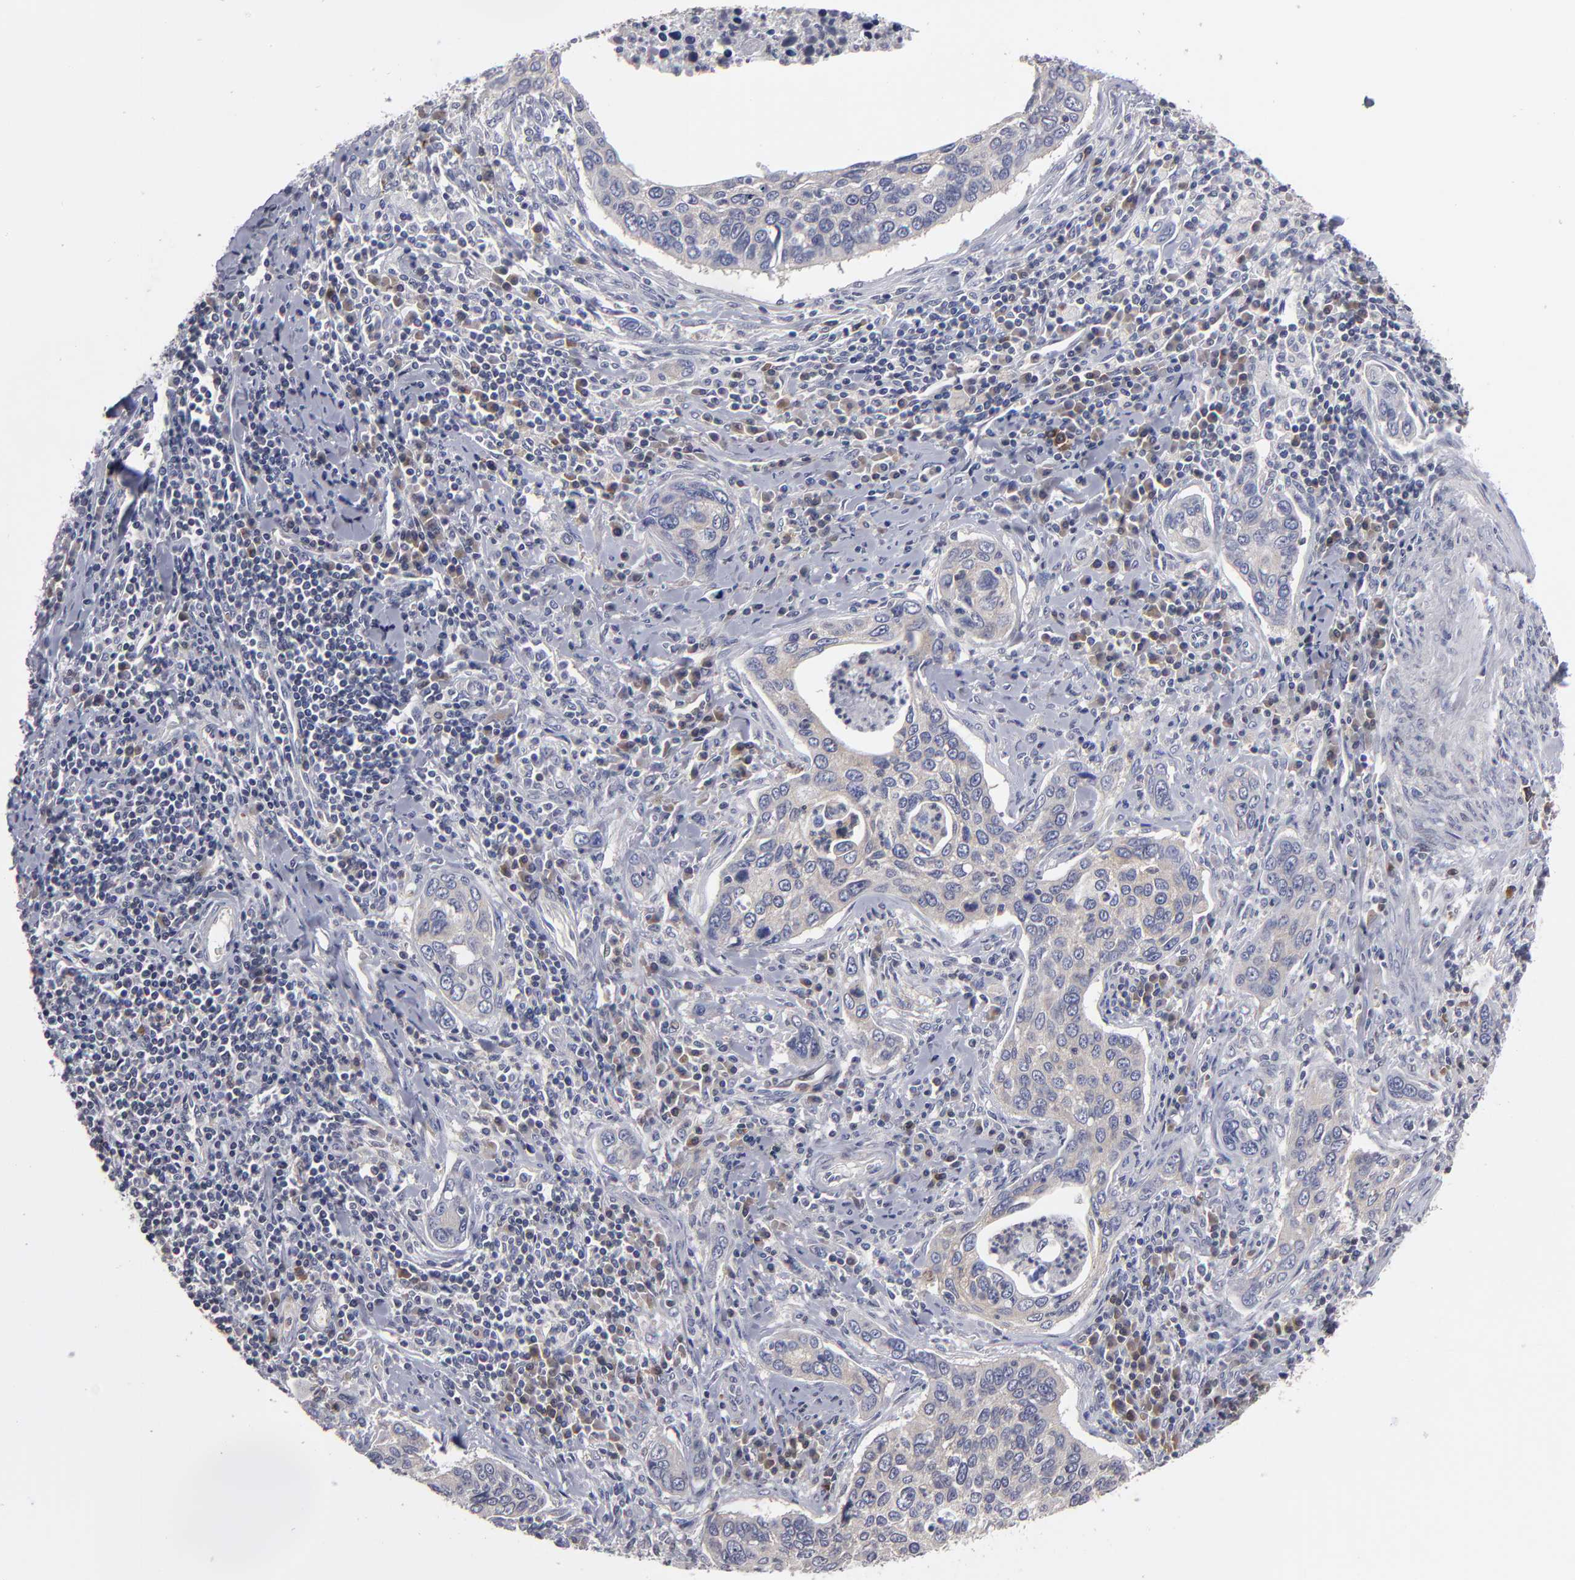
{"staining": {"intensity": "weak", "quantity": "25%-75%", "location": "cytoplasmic/membranous"}, "tissue": "cervical cancer", "cell_type": "Tumor cells", "image_type": "cancer", "snomed": [{"axis": "morphology", "description": "Squamous cell carcinoma, NOS"}, {"axis": "topography", "description": "Cervix"}], "caption": "Weak cytoplasmic/membranous expression is seen in about 25%-75% of tumor cells in cervical cancer.", "gene": "CEP97", "patient": {"sex": "female", "age": 53}}